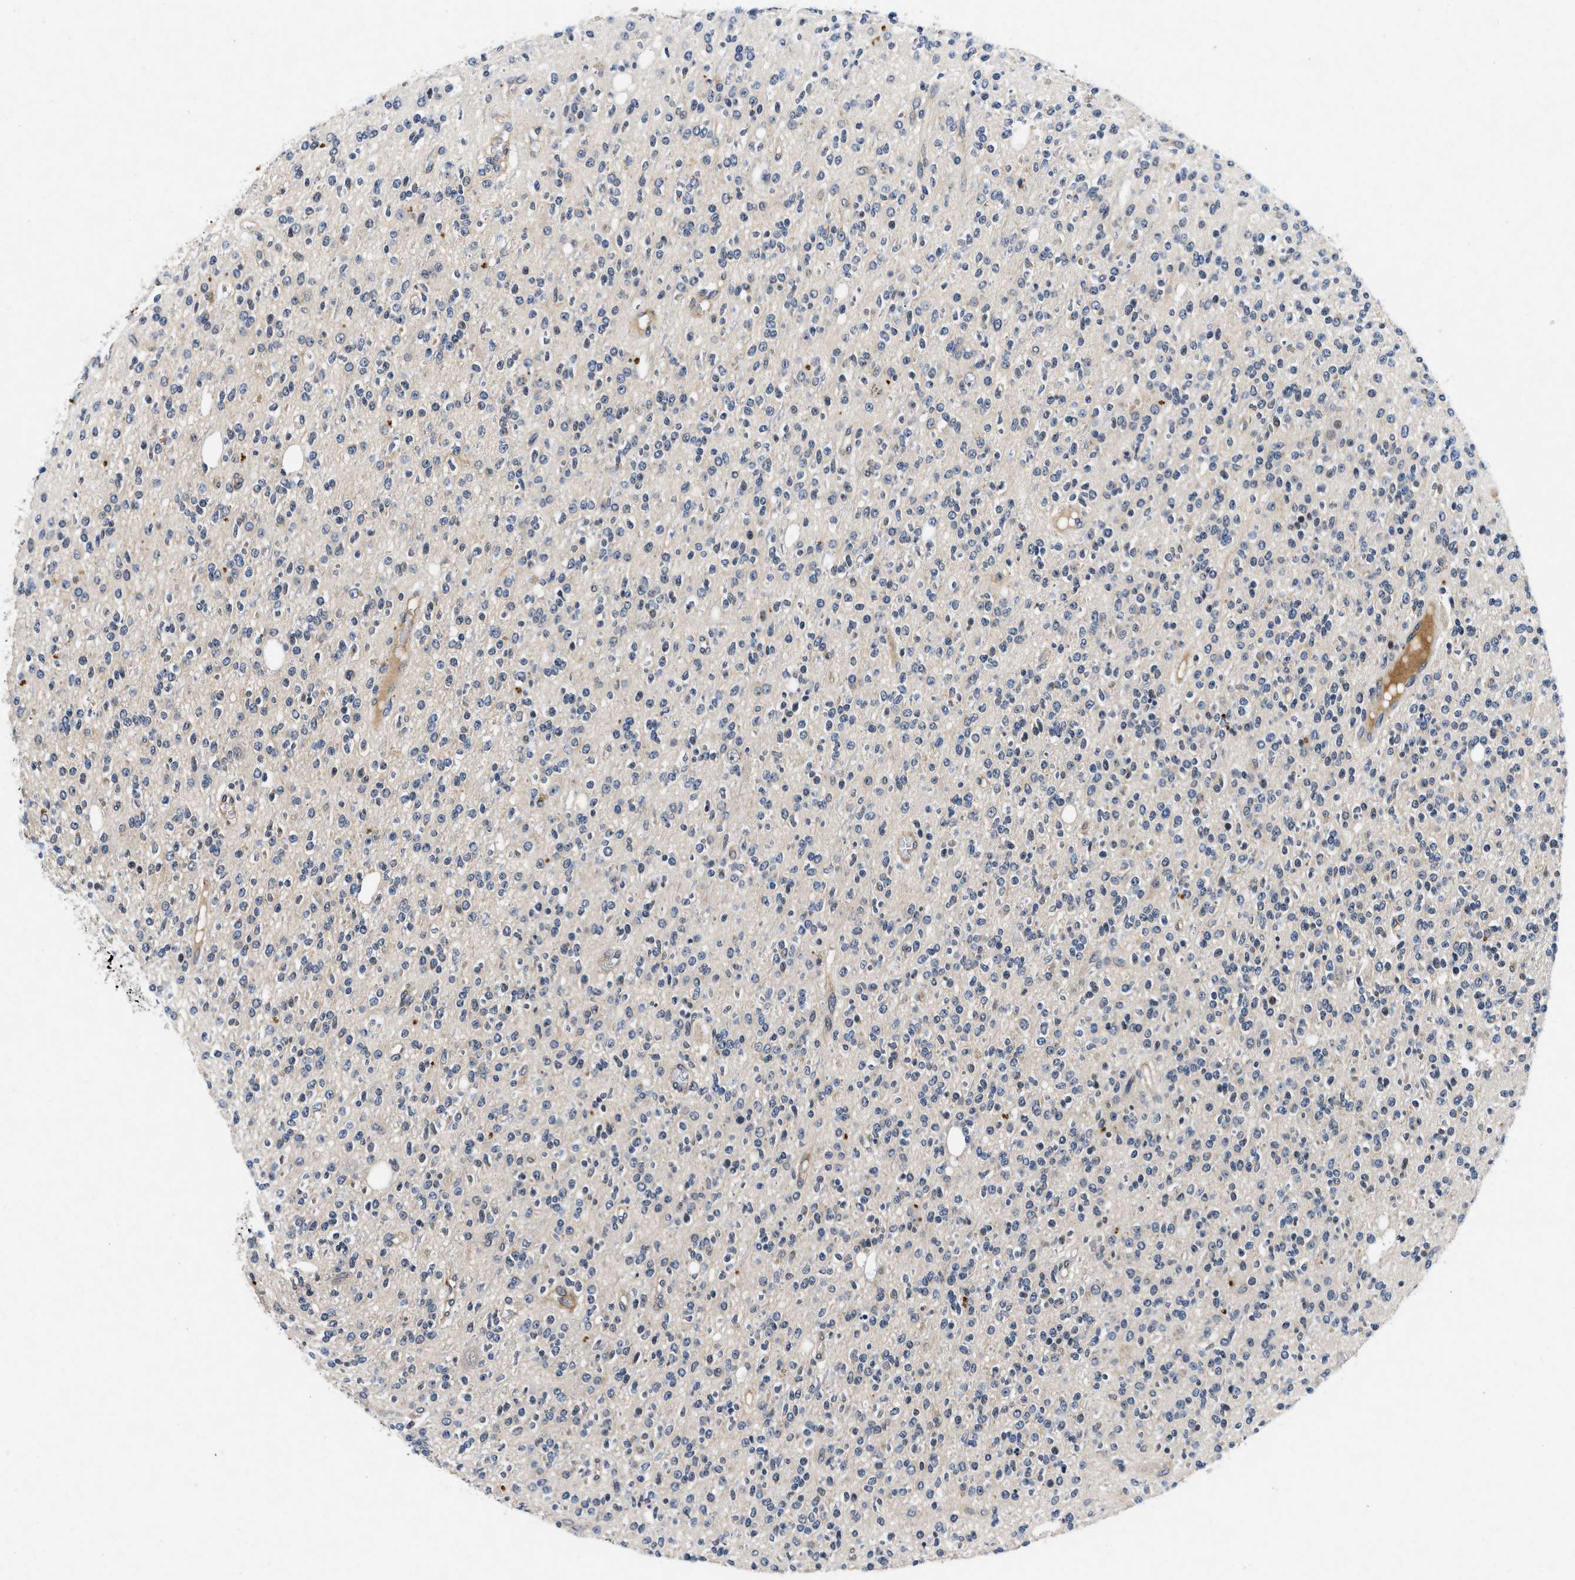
{"staining": {"intensity": "negative", "quantity": "none", "location": "none"}, "tissue": "glioma", "cell_type": "Tumor cells", "image_type": "cancer", "snomed": [{"axis": "morphology", "description": "Glioma, malignant, High grade"}, {"axis": "topography", "description": "Brain"}], "caption": "High magnification brightfield microscopy of glioma stained with DAB (brown) and counterstained with hematoxylin (blue): tumor cells show no significant staining. (DAB immunohistochemistry (IHC), high magnification).", "gene": "PDP1", "patient": {"sex": "male", "age": 34}}